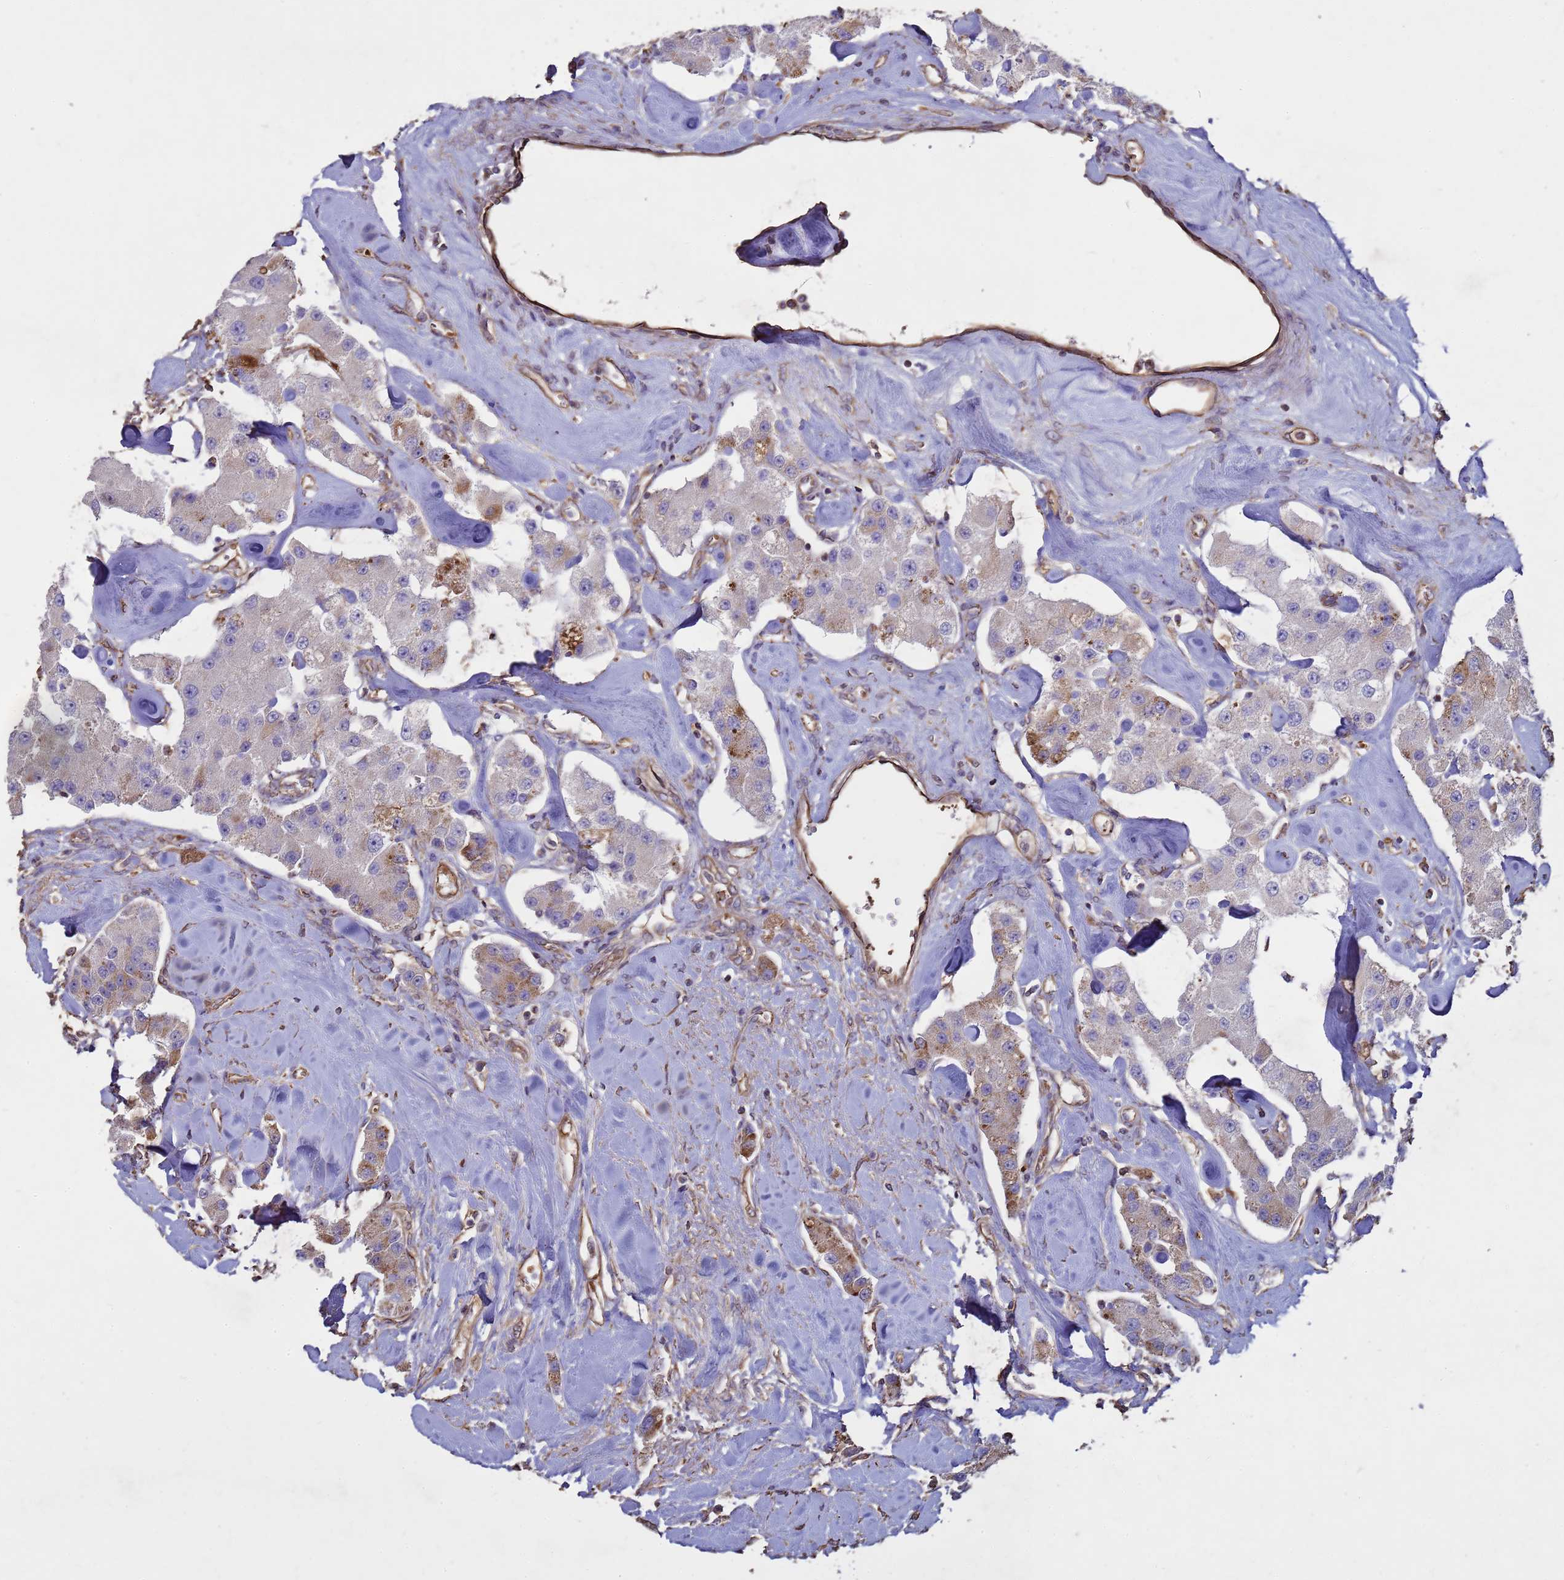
{"staining": {"intensity": "moderate", "quantity": "<25%", "location": "cytoplasmic/membranous"}, "tissue": "carcinoid", "cell_type": "Tumor cells", "image_type": "cancer", "snomed": [{"axis": "morphology", "description": "Carcinoid, malignant, NOS"}, {"axis": "topography", "description": "Pancreas"}], "caption": "DAB immunohistochemical staining of human carcinoid demonstrates moderate cytoplasmic/membranous protein expression in about <25% of tumor cells.", "gene": "SGIP1", "patient": {"sex": "male", "age": 41}}